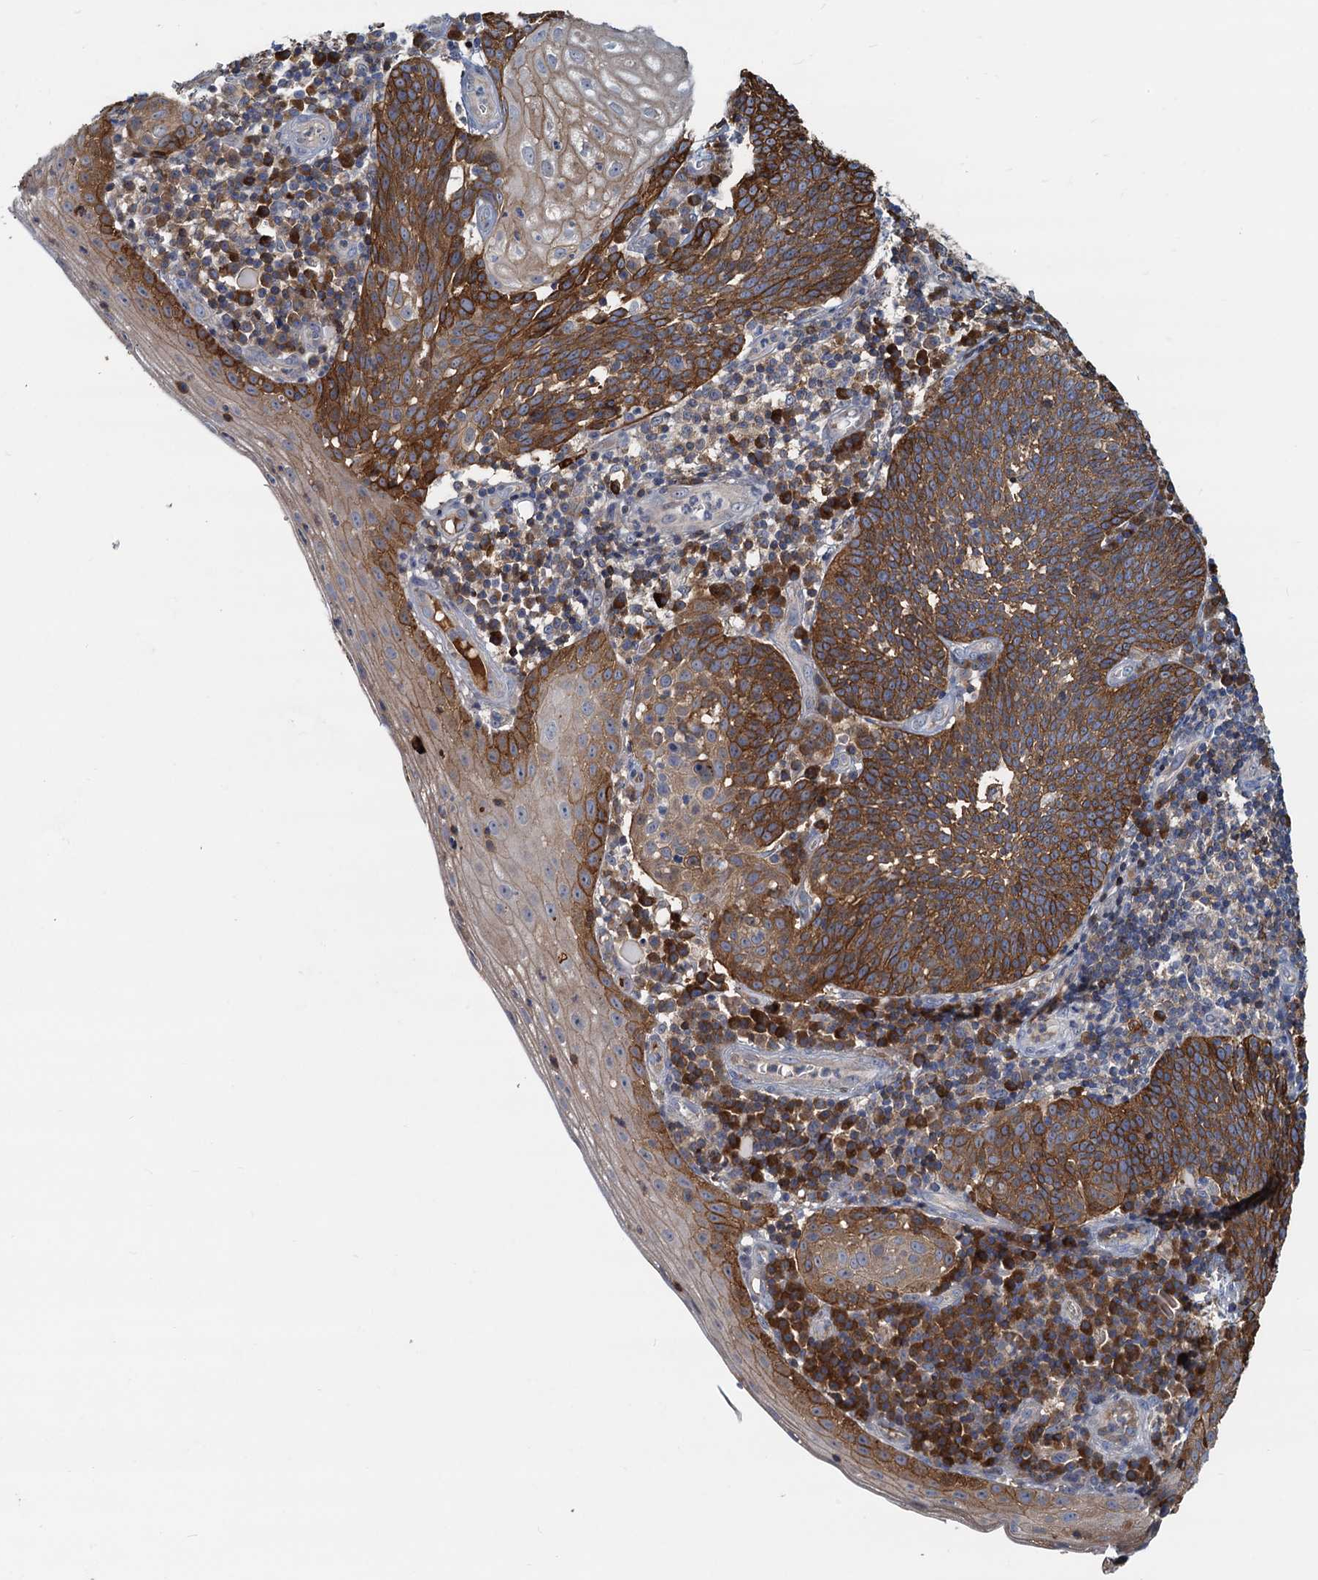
{"staining": {"intensity": "strong", "quantity": ">75%", "location": "cytoplasmic/membranous"}, "tissue": "cervical cancer", "cell_type": "Tumor cells", "image_type": "cancer", "snomed": [{"axis": "morphology", "description": "Squamous cell carcinoma, NOS"}, {"axis": "topography", "description": "Cervix"}], "caption": "A histopathology image showing strong cytoplasmic/membranous staining in approximately >75% of tumor cells in cervical cancer (squamous cell carcinoma), as visualized by brown immunohistochemical staining.", "gene": "LNX2", "patient": {"sex": "female", "age": 34}}